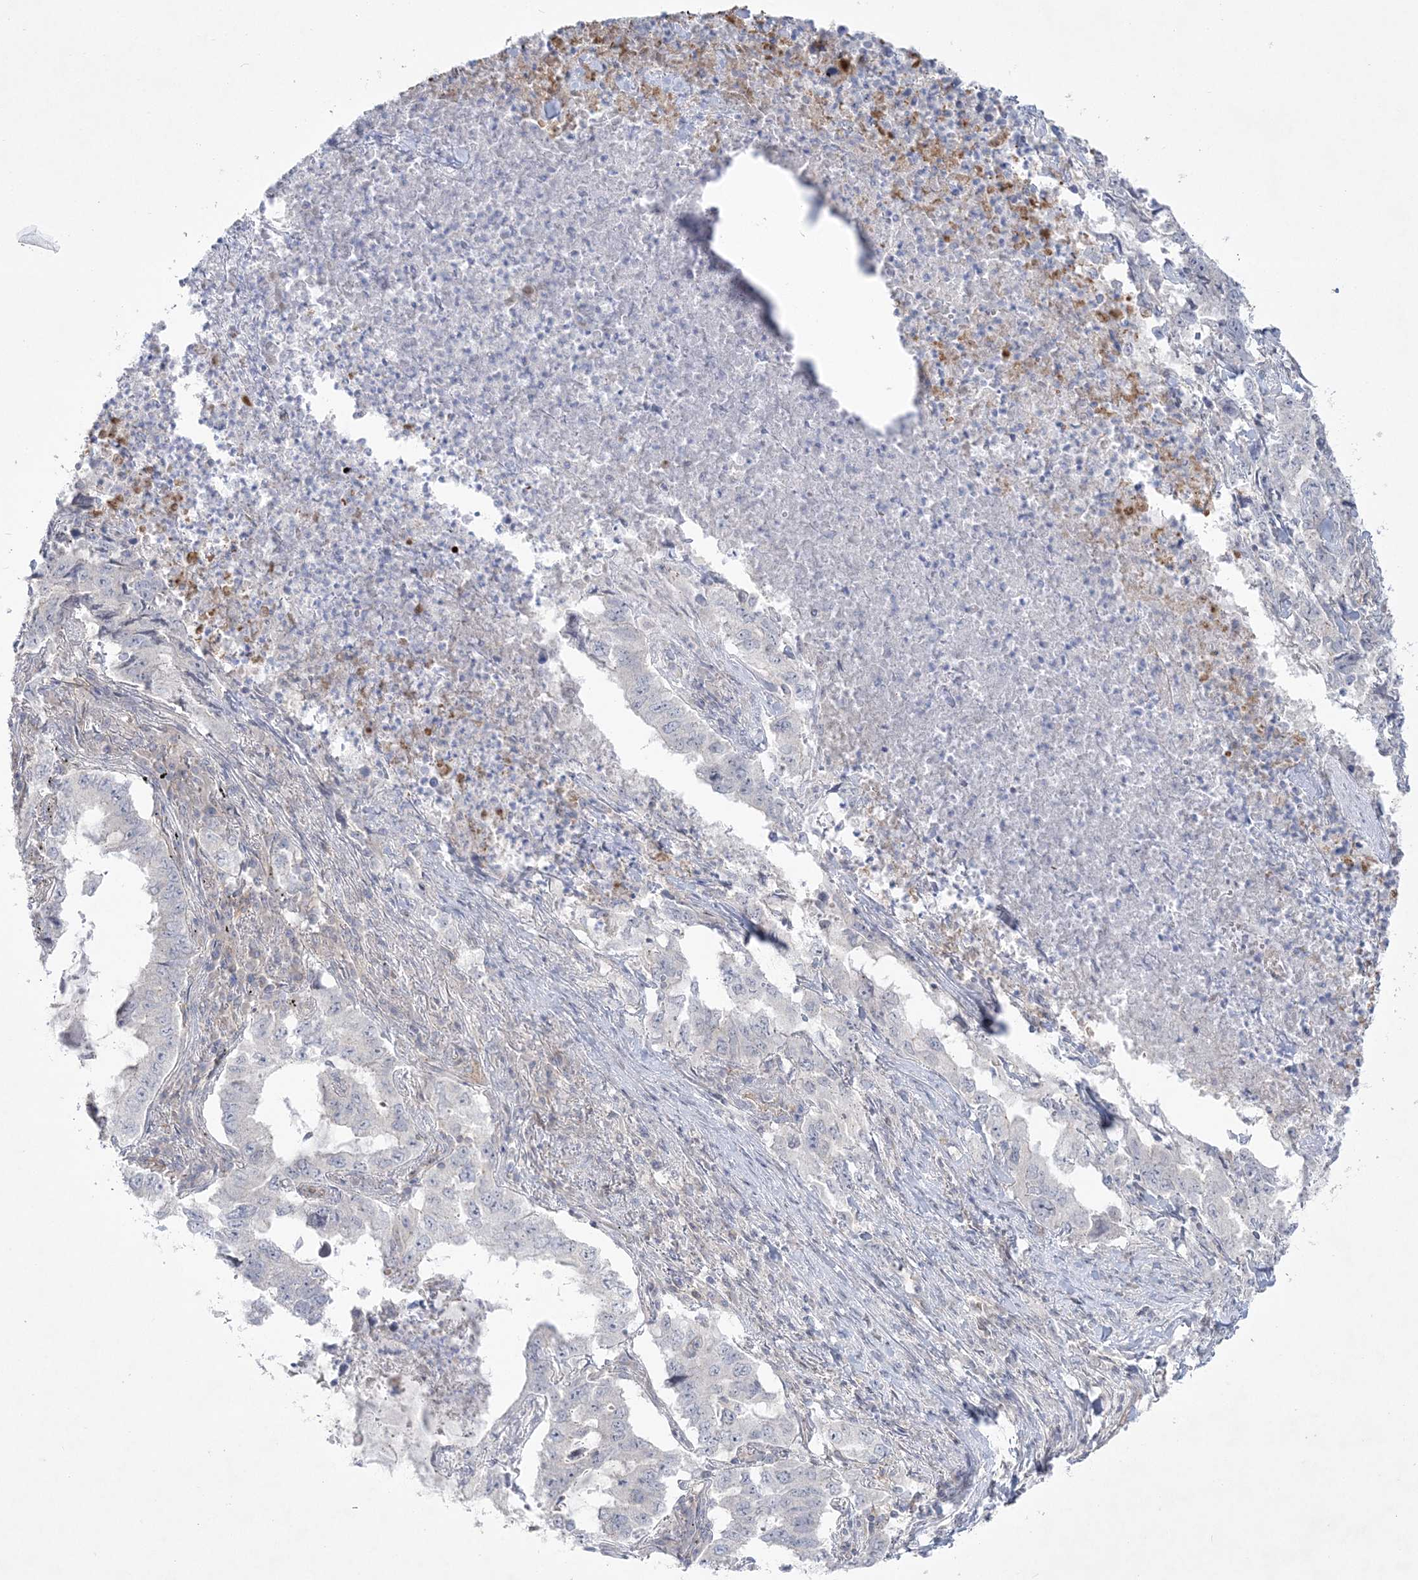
{"staining": {"intensity": "negative", "quantity": "none", "location": "none"}, "tissue": "lung cancer", "cell_type": "Tumor cells", "image_type": "cancer", "snomed": [{"axis": "morphology", "description": "Adenocarcinoma, NOS"}, {"axis": "topography", "description": "Lung"}], "caption": "Immunohistochemistry (IHC) micrograph of neoplastic tissue: lung adenocarcinoma stained with DAB (3,3'-diaminobenzidine) exhibits no significant protein expression in tumor cells.", "gene": "ADAMTS12", "patient": {"sex": "female", "age": 51}}